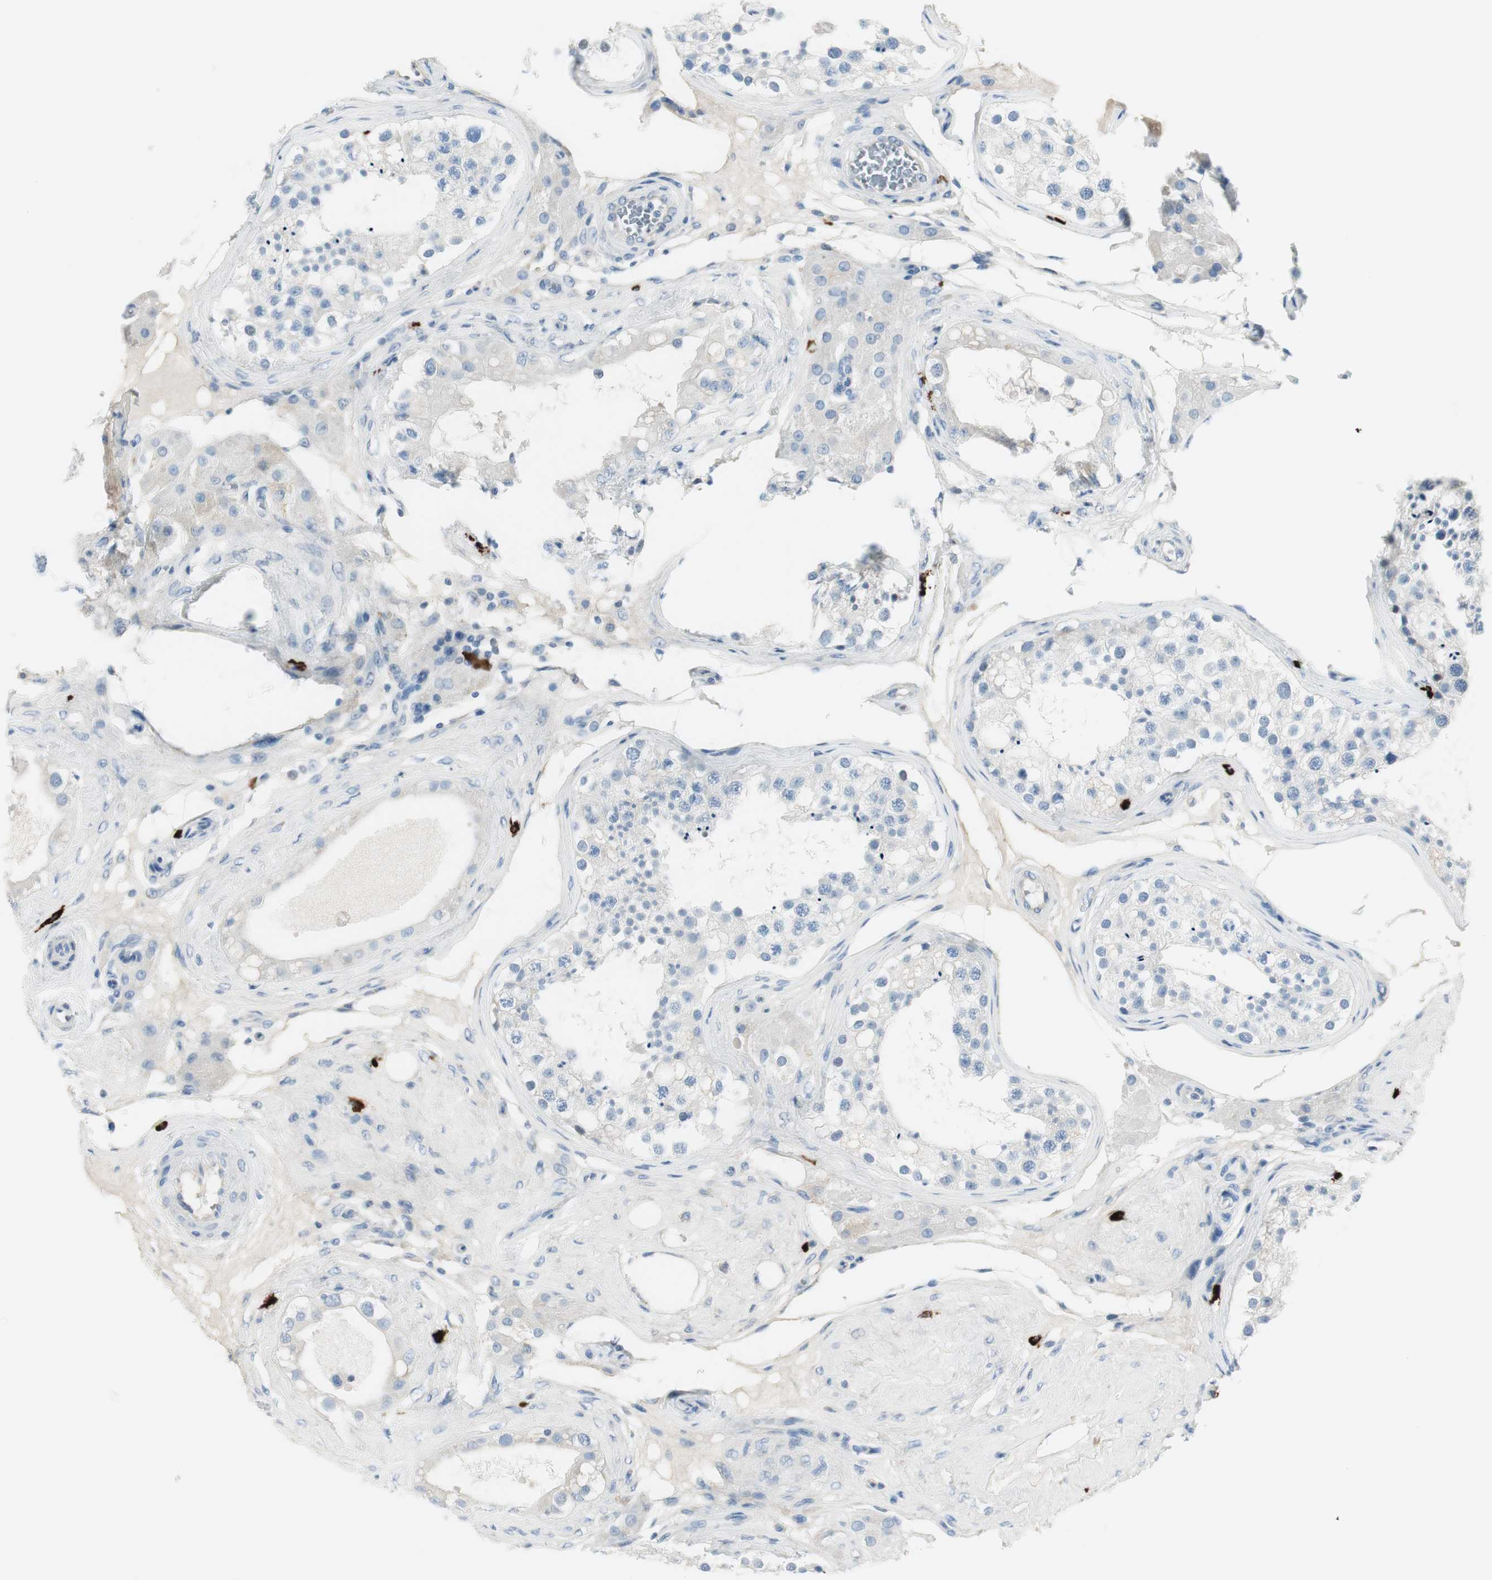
{"staining": {"intensity": "weak", "quantity": "<25%", "location": "cytoplasmic/membranous"}, "tissue": "testis", "cell_type": "Cells in seminiferous ducts", "image_type": "normal", "snomed": [{"axis": "morphology", "description": "Normal tissue, NOS"}, {"axis": "topography", "description": "Testis"}], "caption": "The histopathology image exhibits no staining of cells in seminiferous ducts in normal testis.", "gene": "DLG4", "patient": {"sex": "male", "age": 68}}